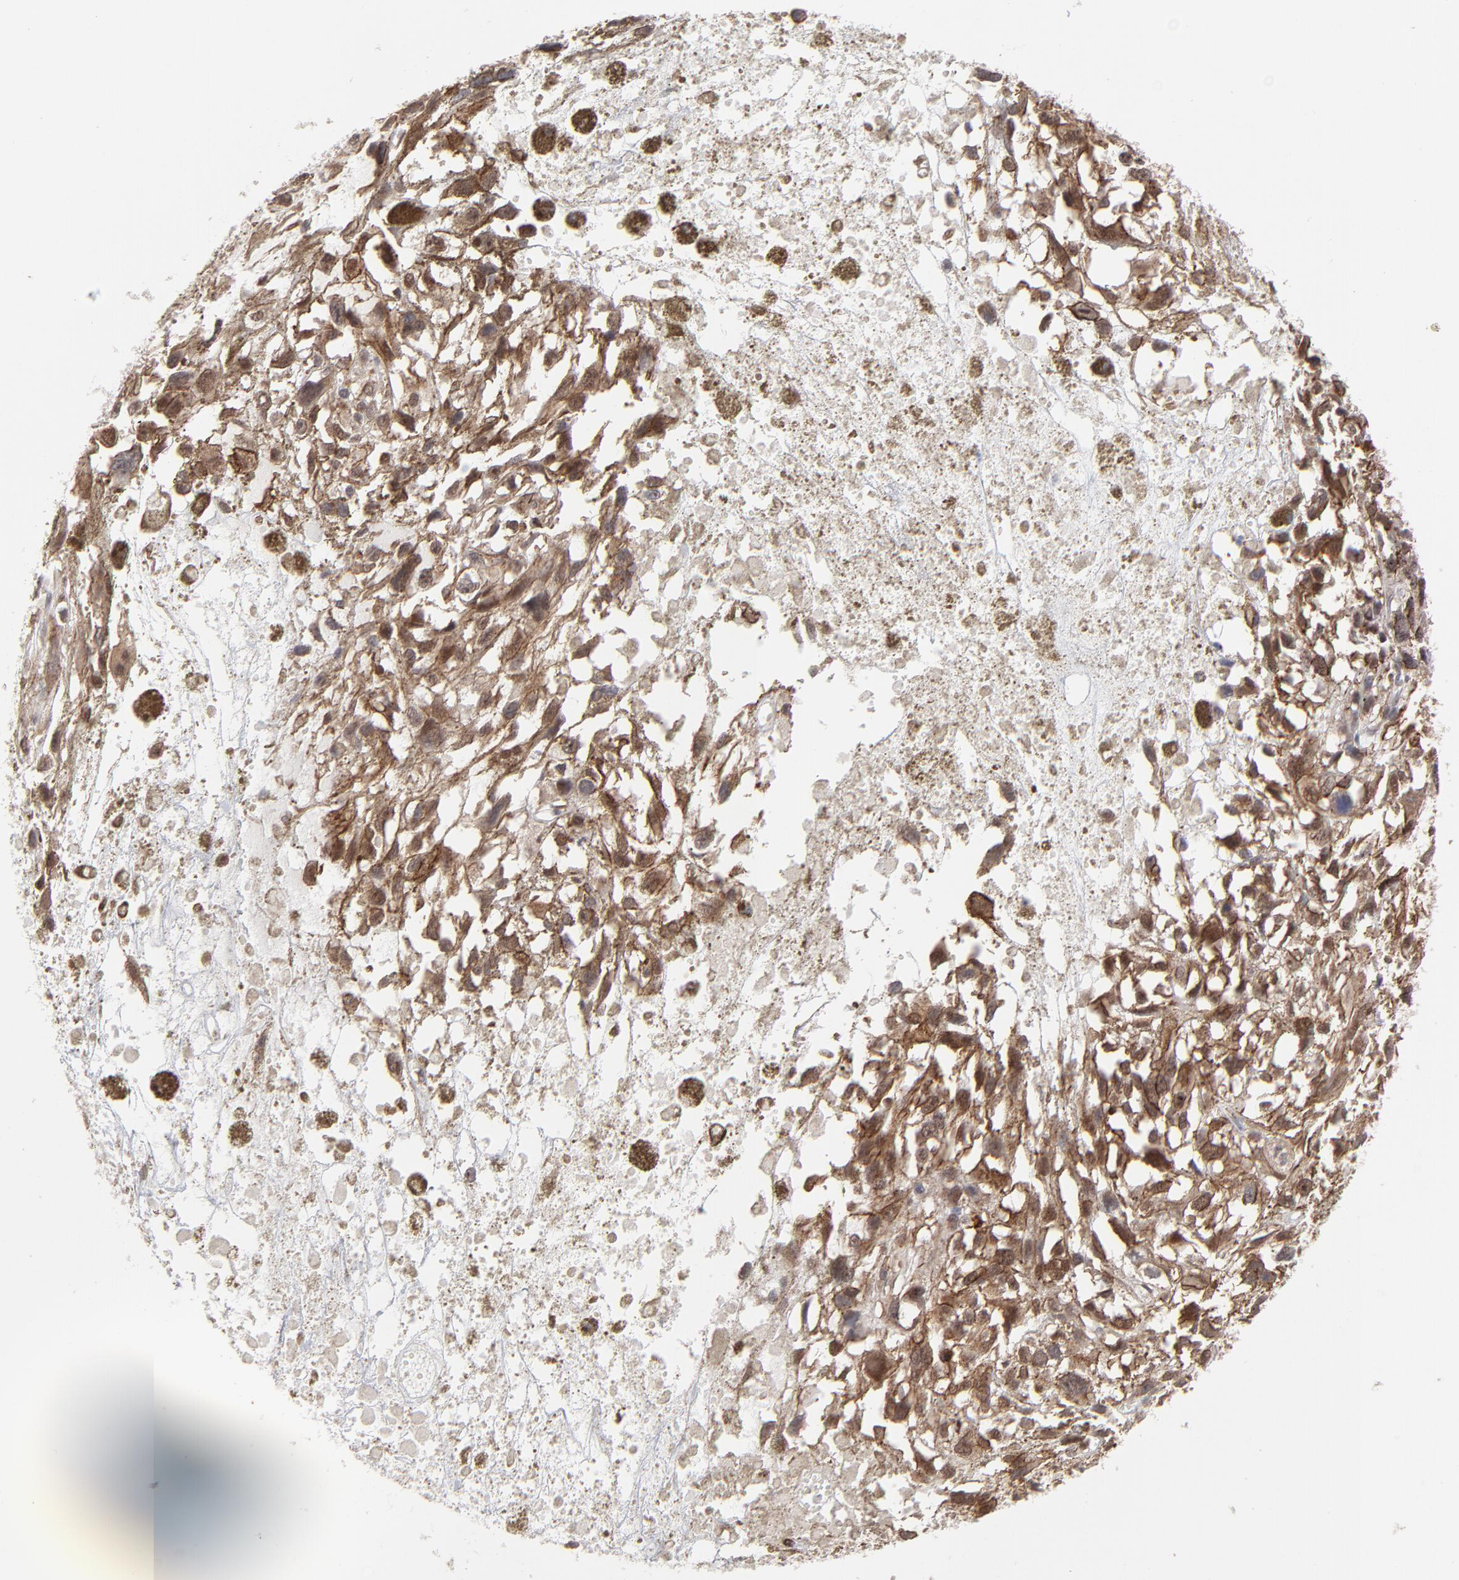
{"staining": {"intensity": "strong", "quantity": ">75%", "location": "cytoplasmic/membranous,nuclear"}, "tissue": "melanoma", "cell_type": "Tumor cells", "image_type": "cancer", "snomed": [{"axis": "morphology", "description": "Malignant melanoma, Metastatic site"}, {"axis": "topography", "description": "Lymph node"}], "caption": "DAB (3,3'-diaminobenzidine) immunohistochemical staining of human melanoma reveals strong cytoplasmic/membranous and nuclear protein positivity in about >75% of tumor cells.", "gene": "NBN", "patient": {"sex": "male", "age": 59}}